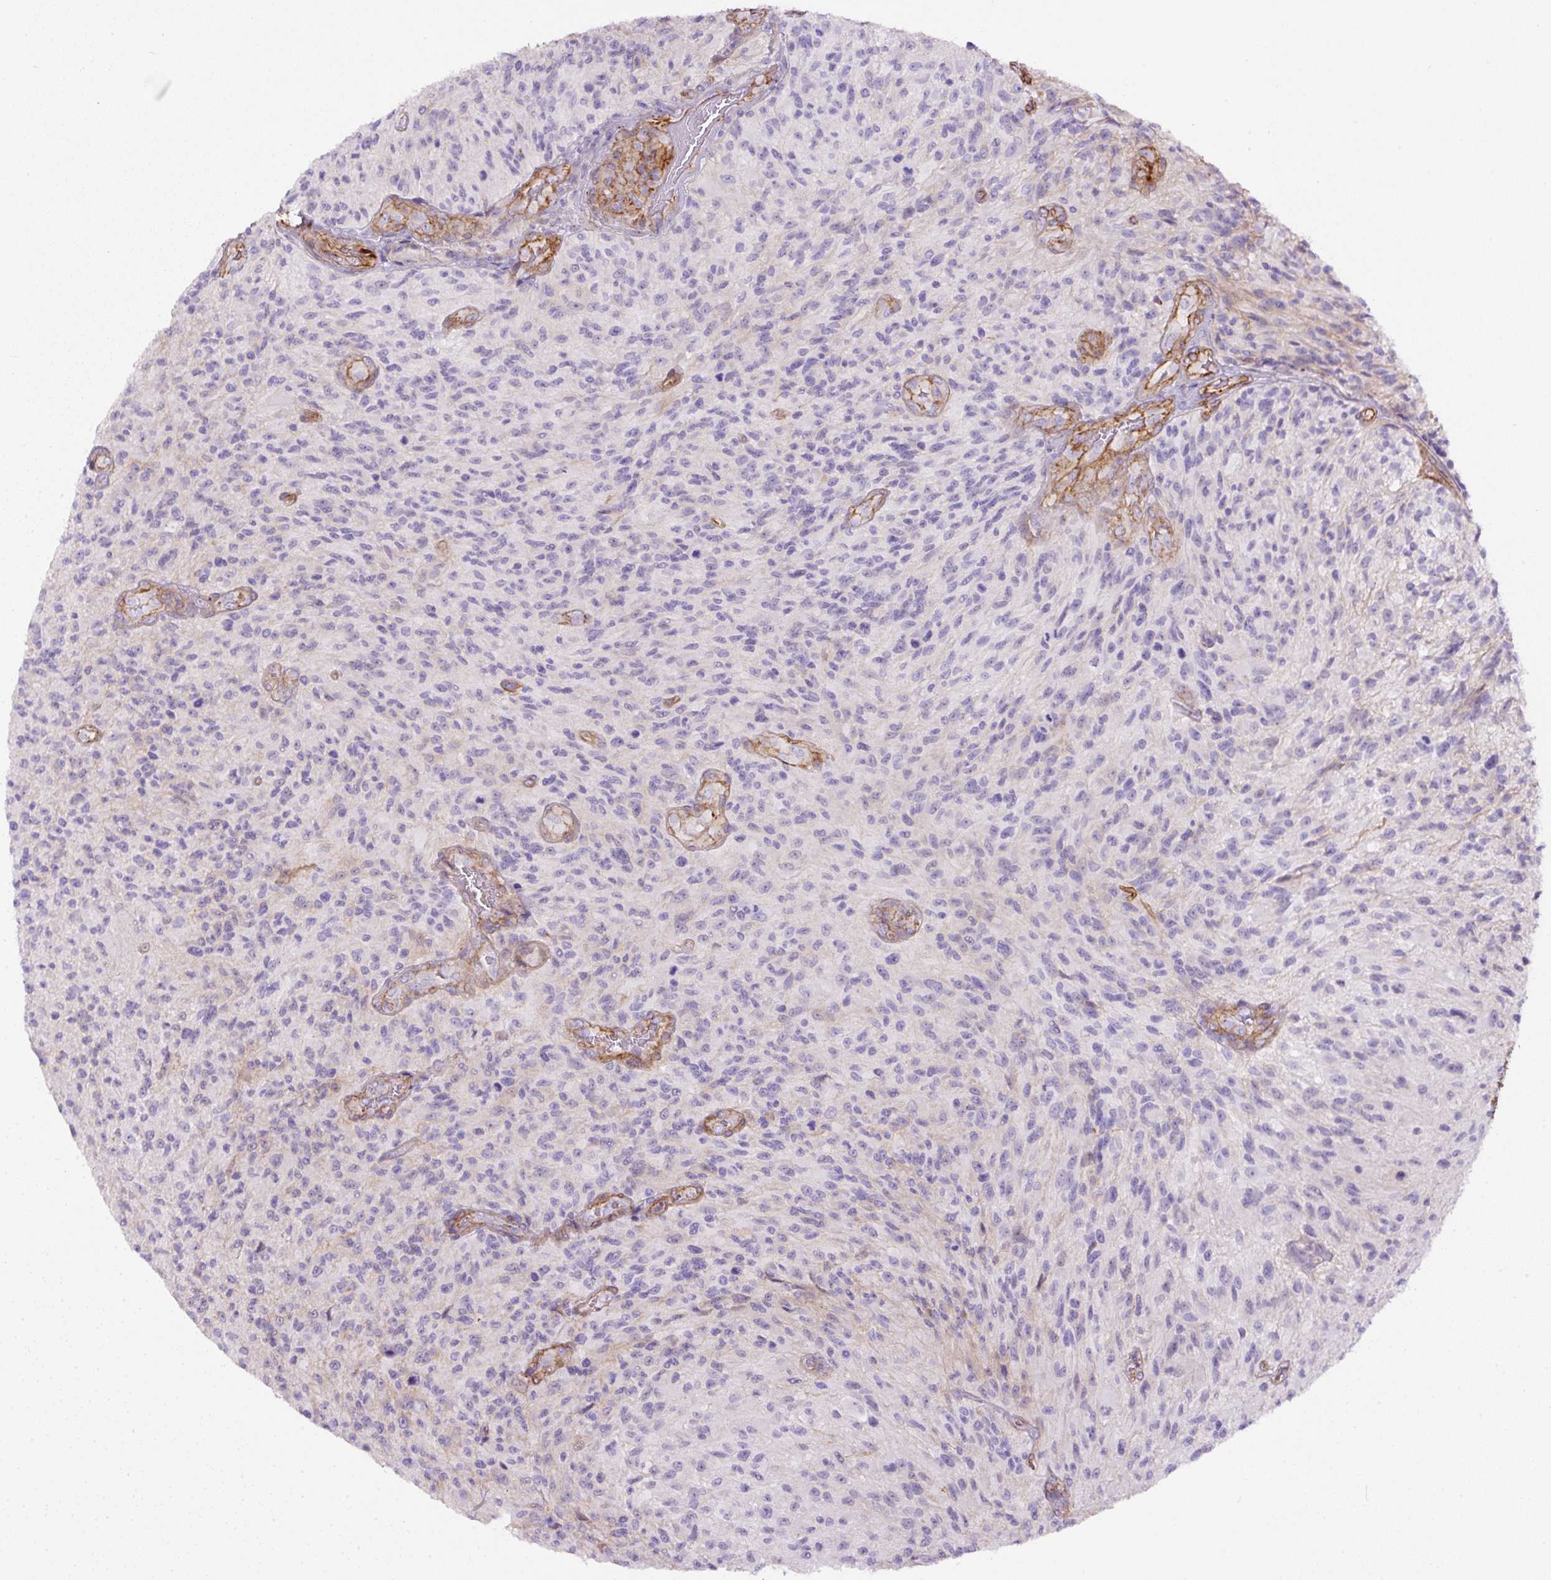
{"staining": {"intensity": "negative", "quantity": "none", "location": "none"}, "tissue": "glioma", "cell_type": "Tumor cells", "image_type": "cancer", "snomed": [{"axis": "morphology", "description": "Normal tissue, NOS"}, {"axis": "morphology", "description": "Glioma, malignant, High grade"}, {"axis": "topography", "description": "Cerebral cortex"}], "caption": "This is an immunohistochemistry histopathology image of human malignant high-grade glioma. There is no expression in tumor cells.", "gene": "B3GALT5", "patient": {"sex": "male", "age": 56}}